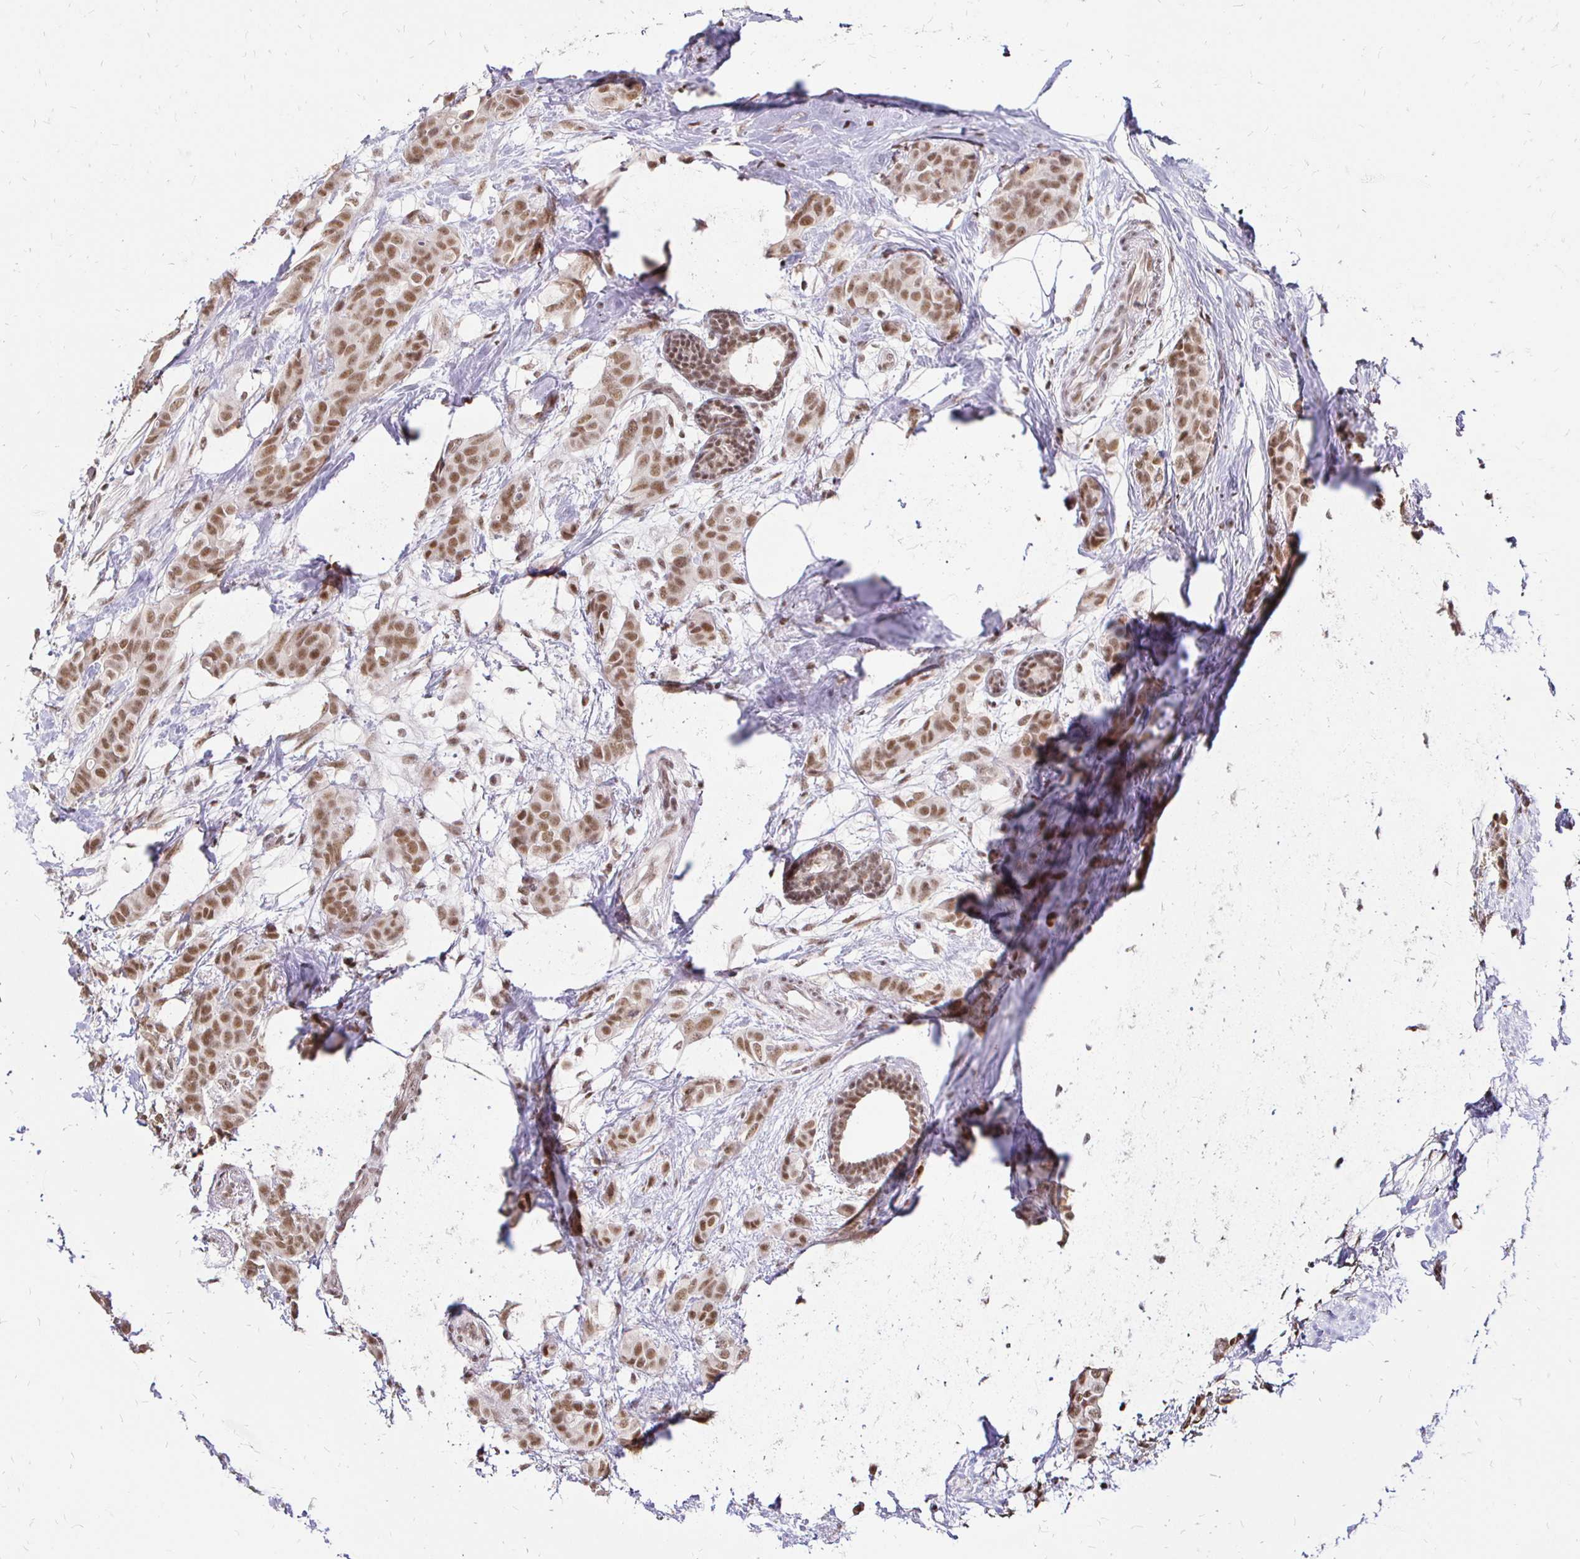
{"staining": {"intensity": "moderate", "quantity": ">75%", "location": "nuclear"}, "tissue": "breast cancer", "cell_type": "Tumor cells", "image_type": "cancer", "snomed": [{"axis": "morphology", "description": "Duct carcinoma"}, {"axis": "topography", "description": "Breast"}], "caption": "Immunohistochemical staining of human invasive ductal carcinoma (breast) reveals moderate nuclear protein staining in approximately >75% of tumor cells.", "gene": "SIN3A", "patient": {"sex": "female", "age": 62}}